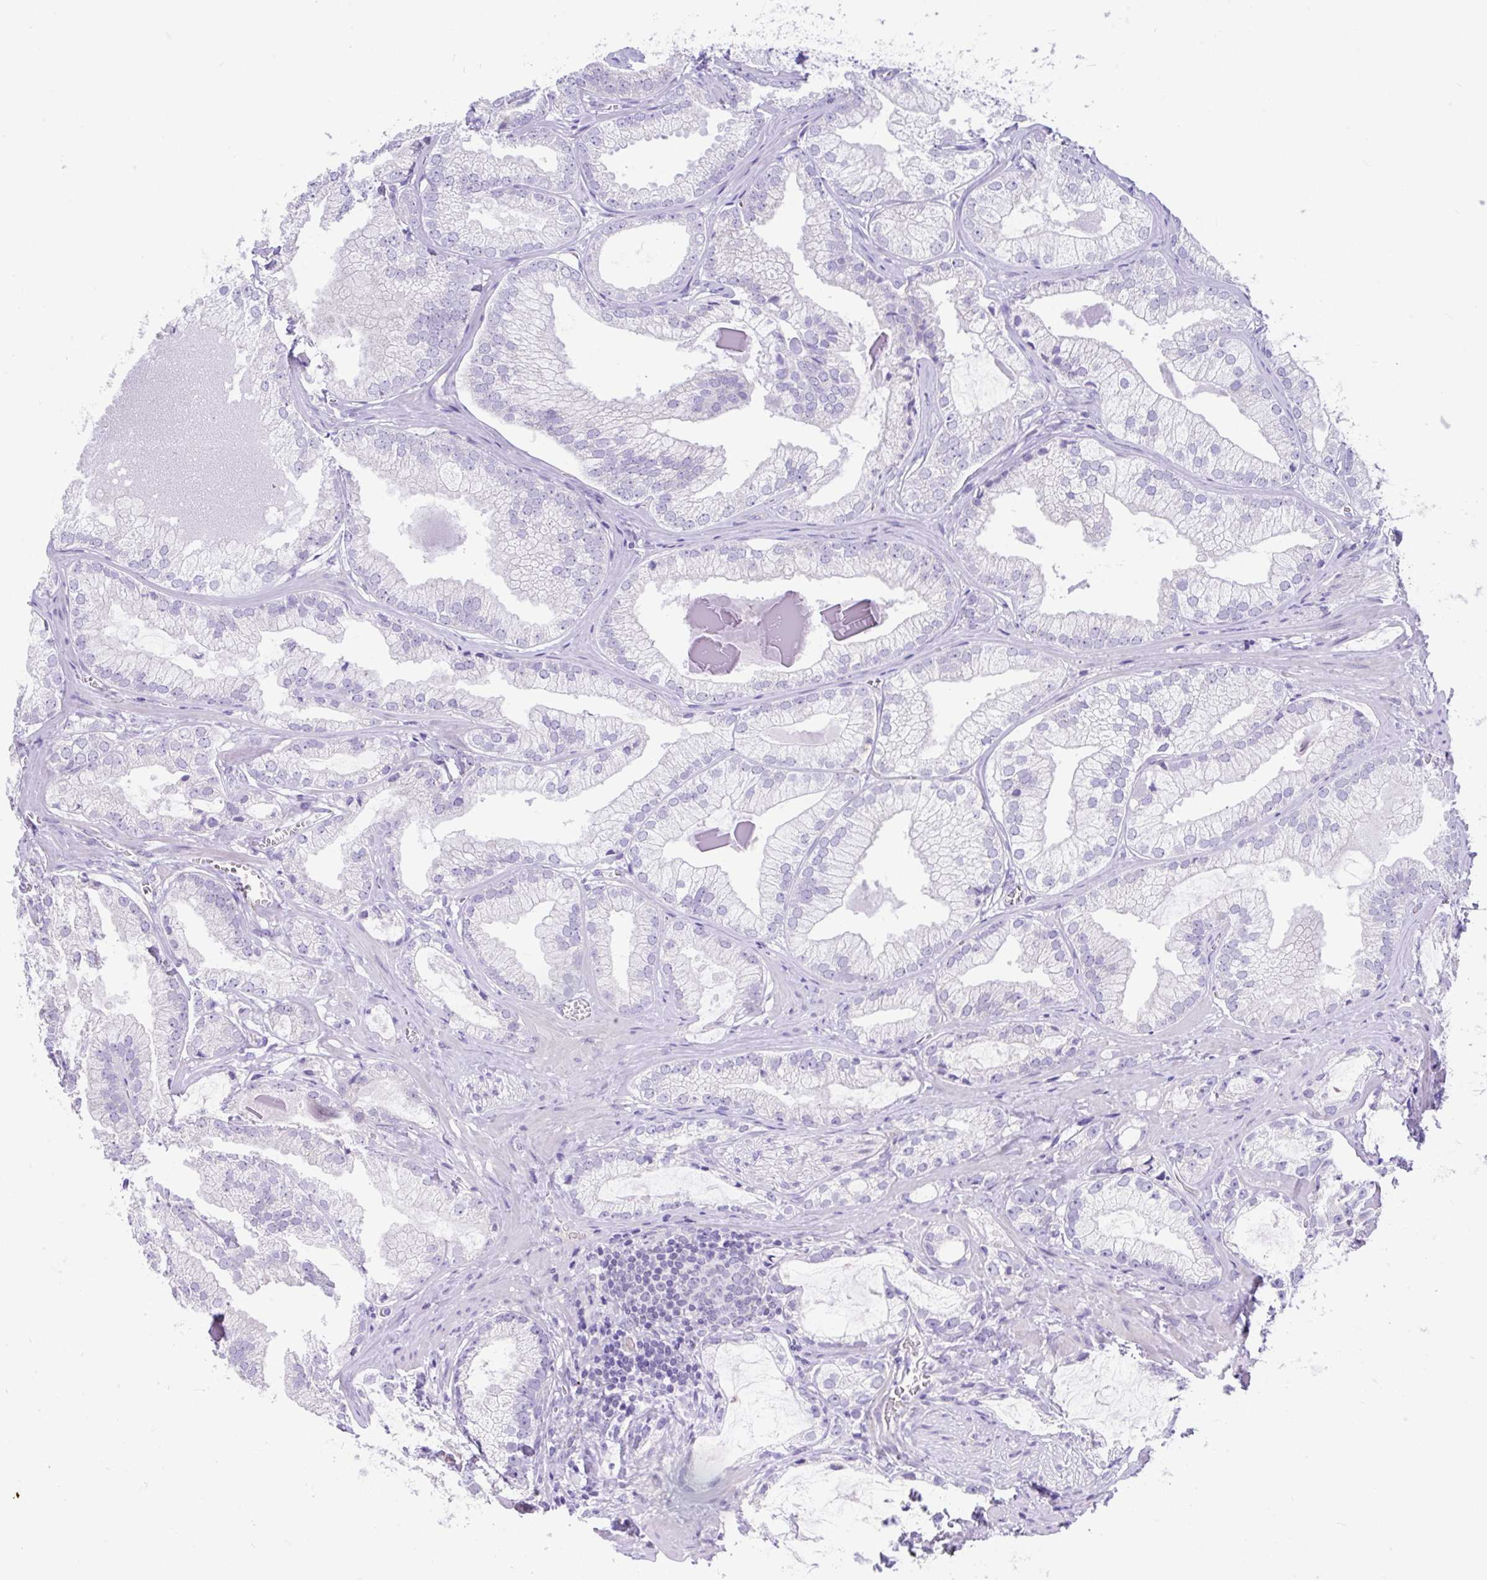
{"staining": {"intensity": "negative", "quantity": "none", "location": "none"}, "tissue": "prostate cancer", "cell_type": "Tumor cells", "image_type": "cancer", "snomed": [{"axis": "morphology", "description": "Adenocarcinoma, Medium grade"}, {"axis": "topography", "description": "Prostate"}], "caption": "The image demonstrates no significant positivity in tumor cells of medium-grade adenocarcinoma (prostate).", "gene": "CCSAP", "patient": {"sex": "male", "age": 57}}